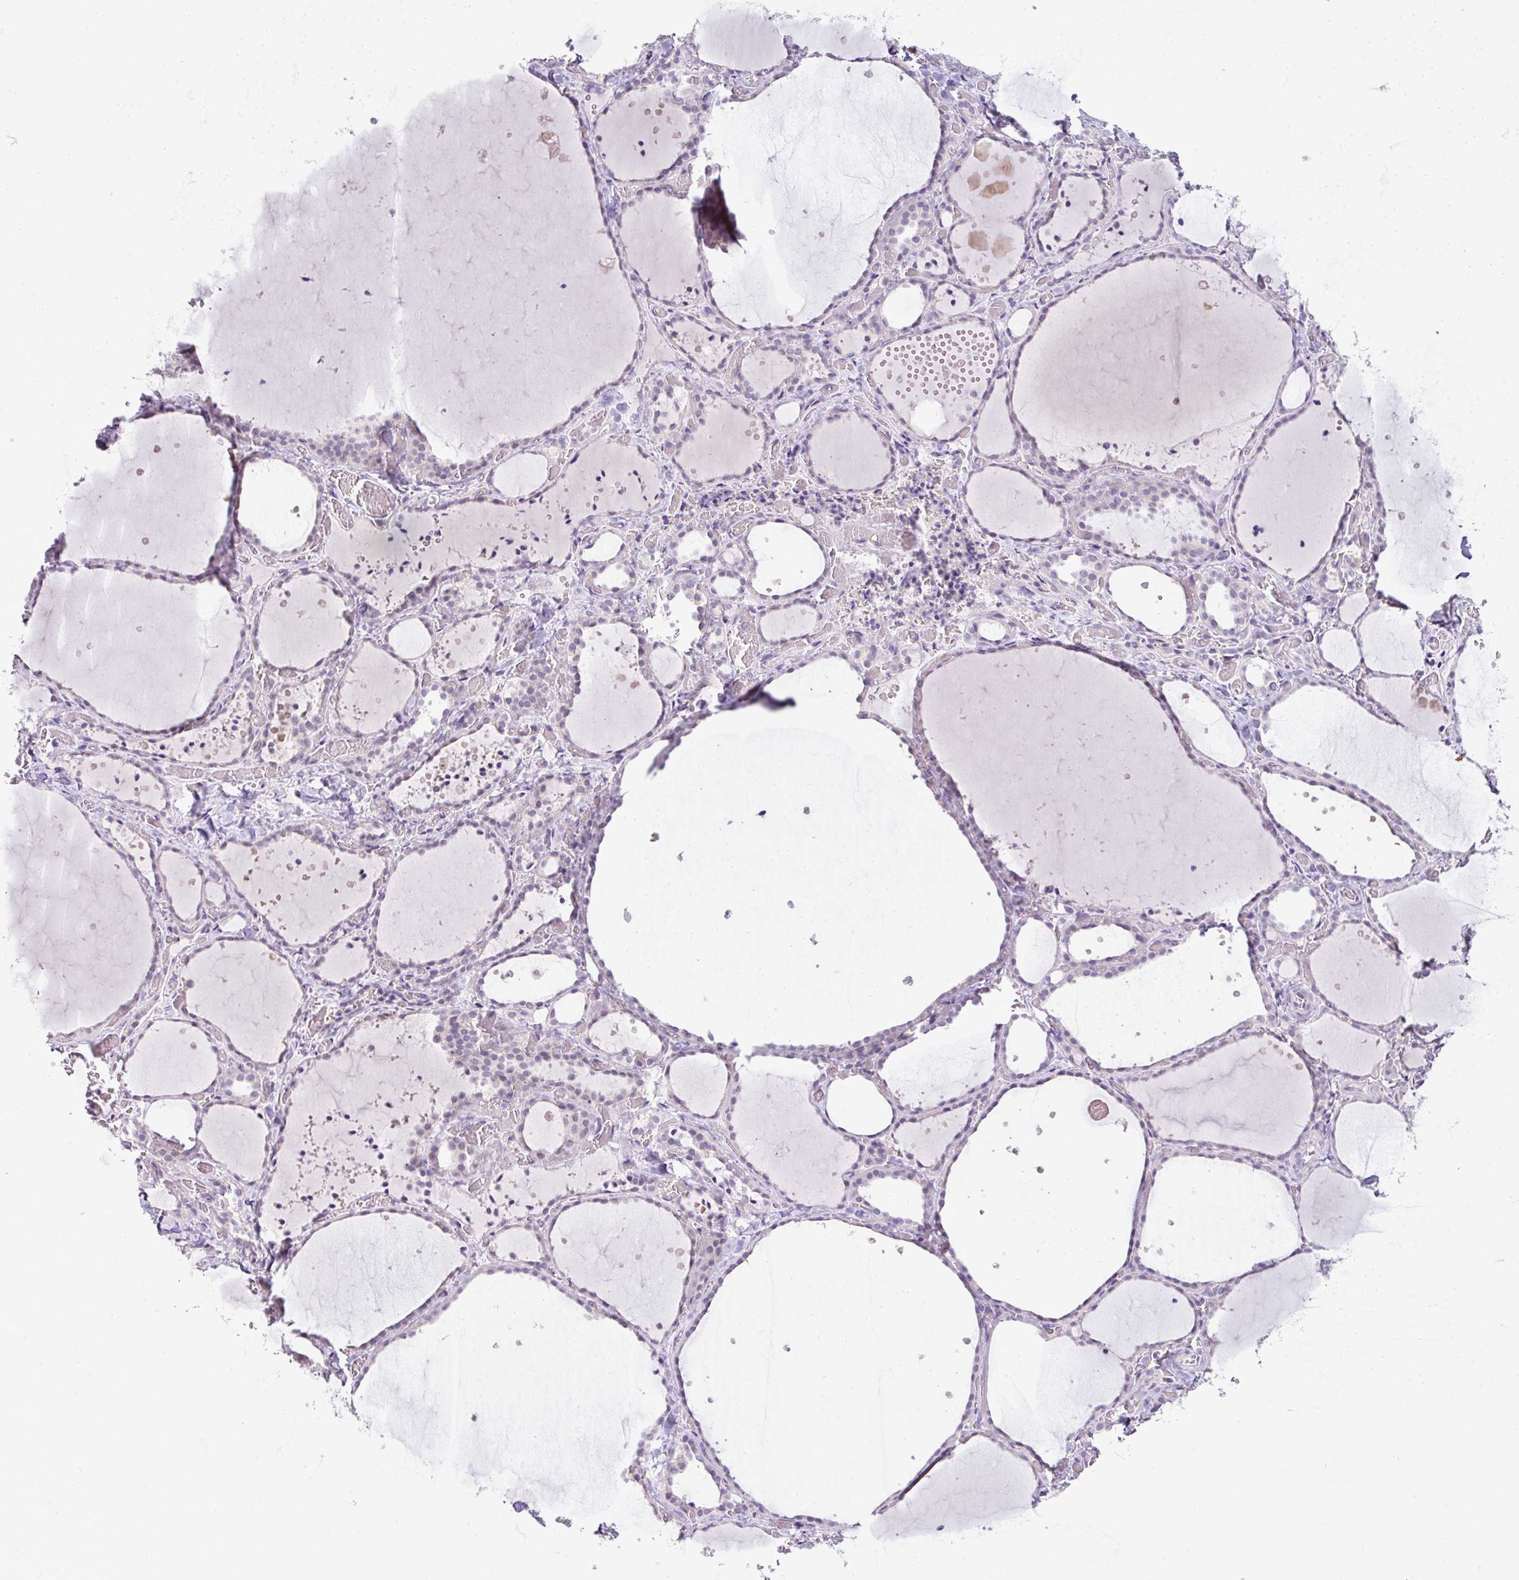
{"staining": {"intensity": "weak", "quantity": "<25%", "location": "cytoplasmic/membranous"}, "tissue": "thyroid gland", "cell_type": "Glandular cells", "image_type": "normal", "snomed": [{"axis": "morphology", "description": "Normal tissue, NOS"}, {"axis": "topography", "description": "Thyroid gland"}], "caption": "An IHC photomicrograph of benign thyroid gland is shown. There is no staining in glandular cells of thyroid gland. The staining is performed using DAB brown chromogen with nuclei counter-stained in using hematoxylin.", "gene": "CMPK1", "patient": {"sex": "female", "age": 36}}